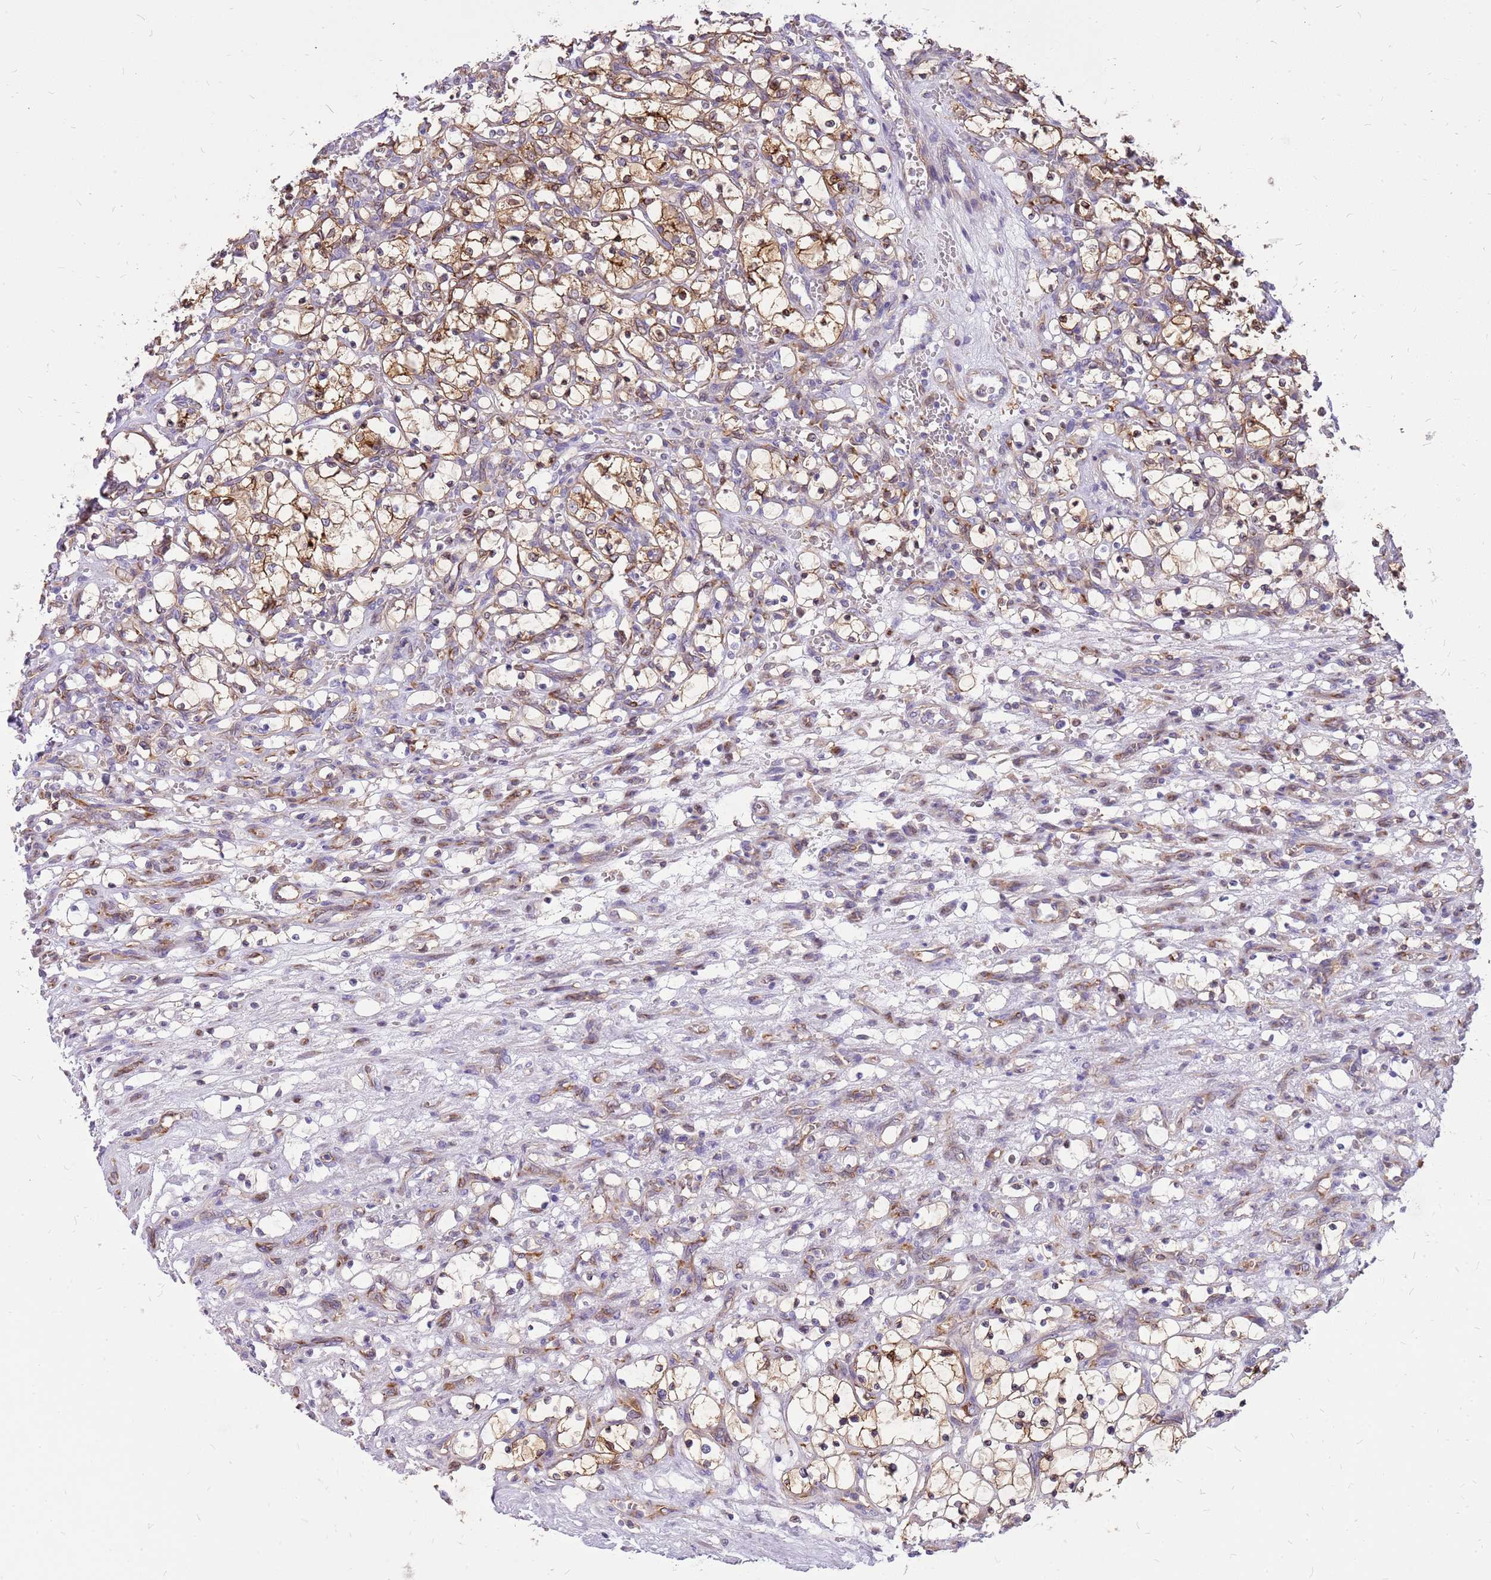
{"staining": {"intensity": "moderate", "quantity": ">75%", "location": "cytoplasmic/membranous"}, "tissue": "renal cancer", "cell_type": "Tumor cells", "image_type": "cancer", "snomed": [{"axis": "morphology", "description": "Adenocarcinoma, NOS"}, {"axis": "topography", "description": "Kidney"}], "caption": "Moderate cytoplasmic/membranous staining is identified in approximately >75% of tumor cells in renal adenocarcinoma.", "gene": "WDR90", "patient": {"sex": "female", "age": 69}}